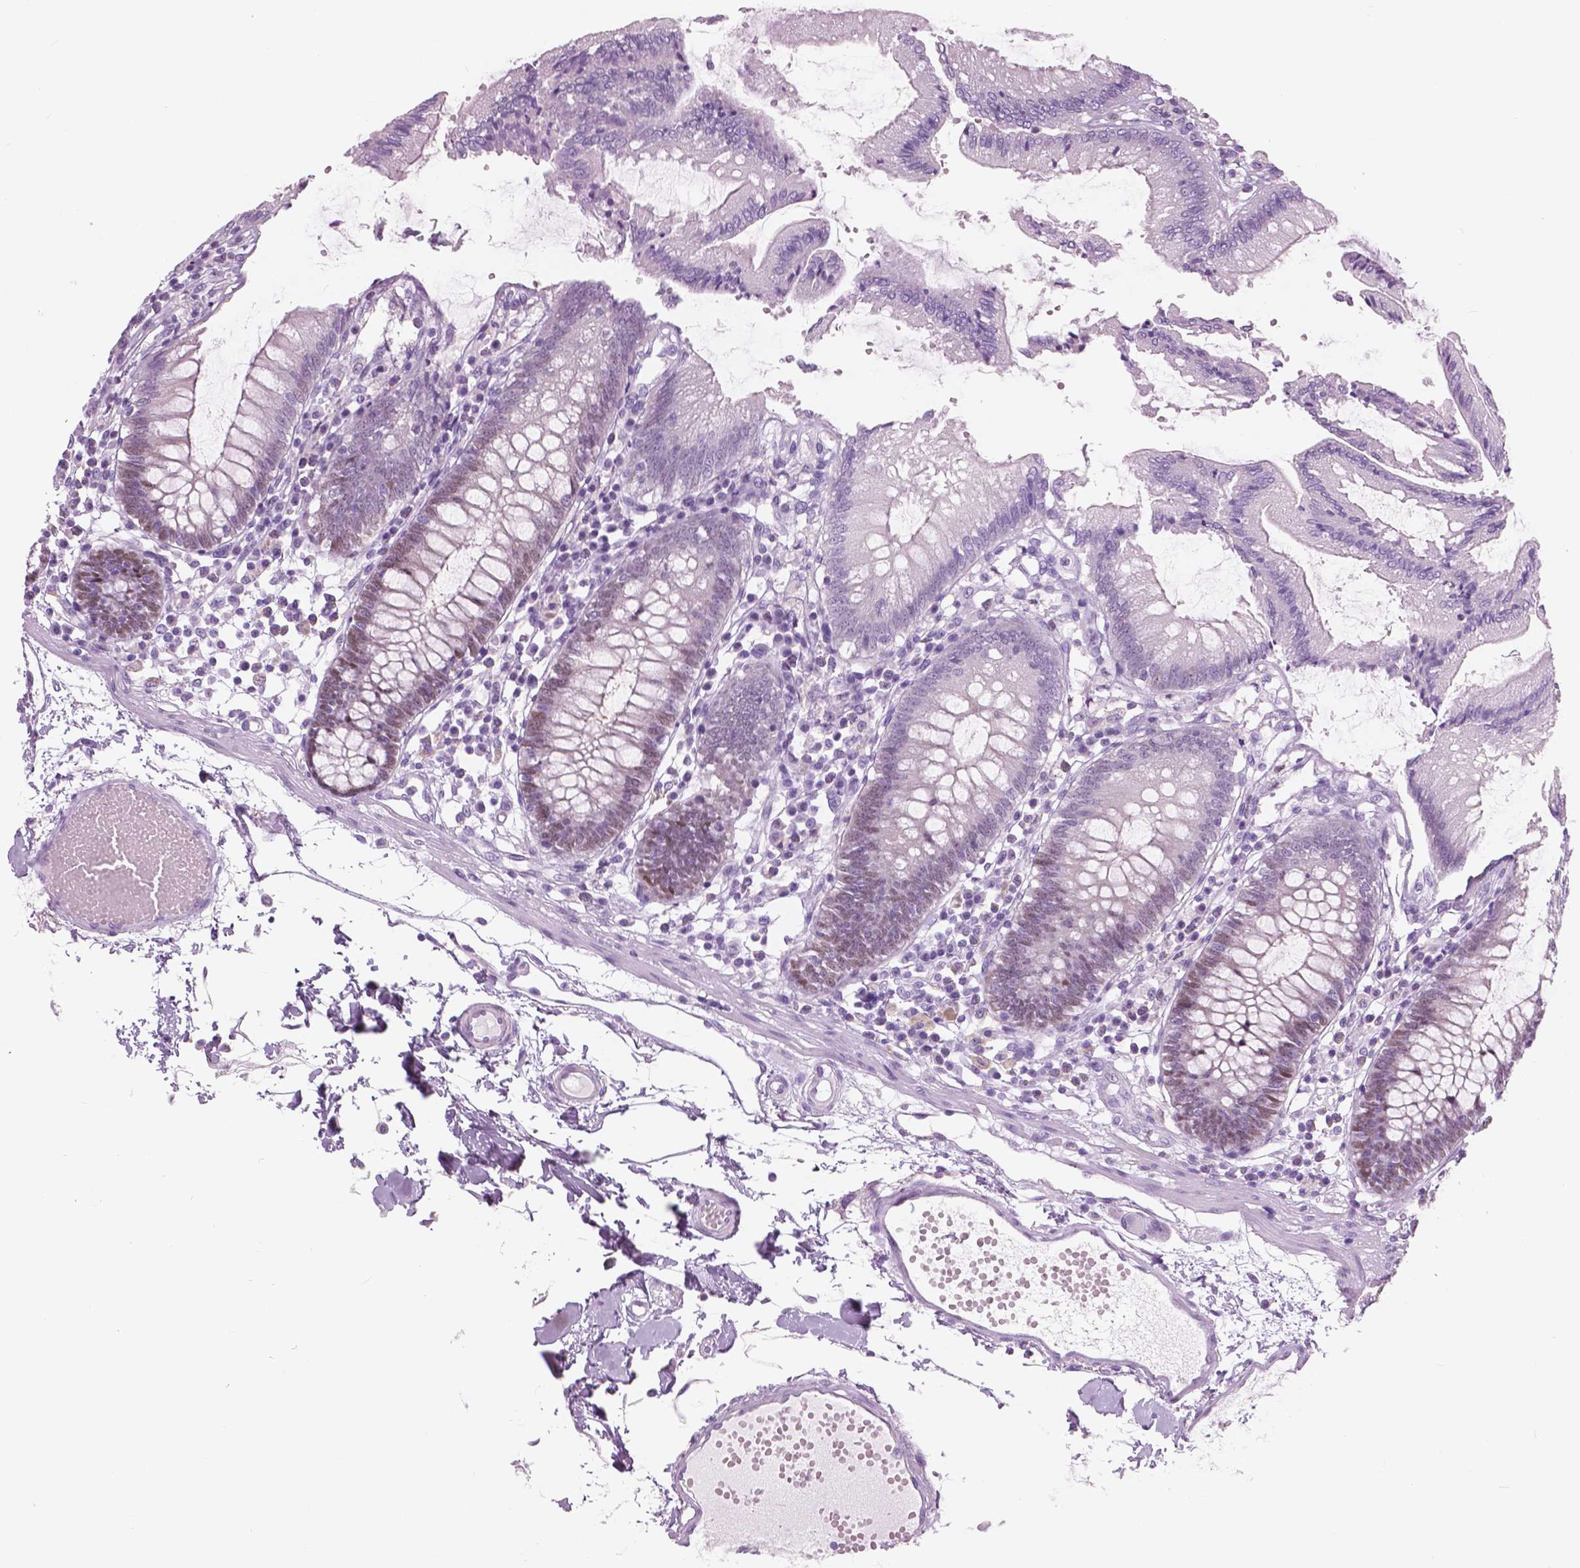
{"staining": {"intensity": "negative", "quantity": "none", "location": "none"}, "tissue": "colon", "cell_type": "Endothelial cells", "image_type": "normal", "snomed": [{"axis": "morphology", "description": "Normal tissue, NOS"}, {"axis": "morphology", "description": "Adenocarcinoma, NOS"}, {"axis": "topography", "description": "Colon"}], "caption": "DAB immunohistochemical staining of normal human colon demonstrates no significant positivity in endothelial cells. (Brightfield microscopy of DAB (3,3'-diaminobenzidine) immunohistochemistry (IHC) at high magnification).", "gene": "SFTPD", "patient": {"sex": "male", "age": 83}}